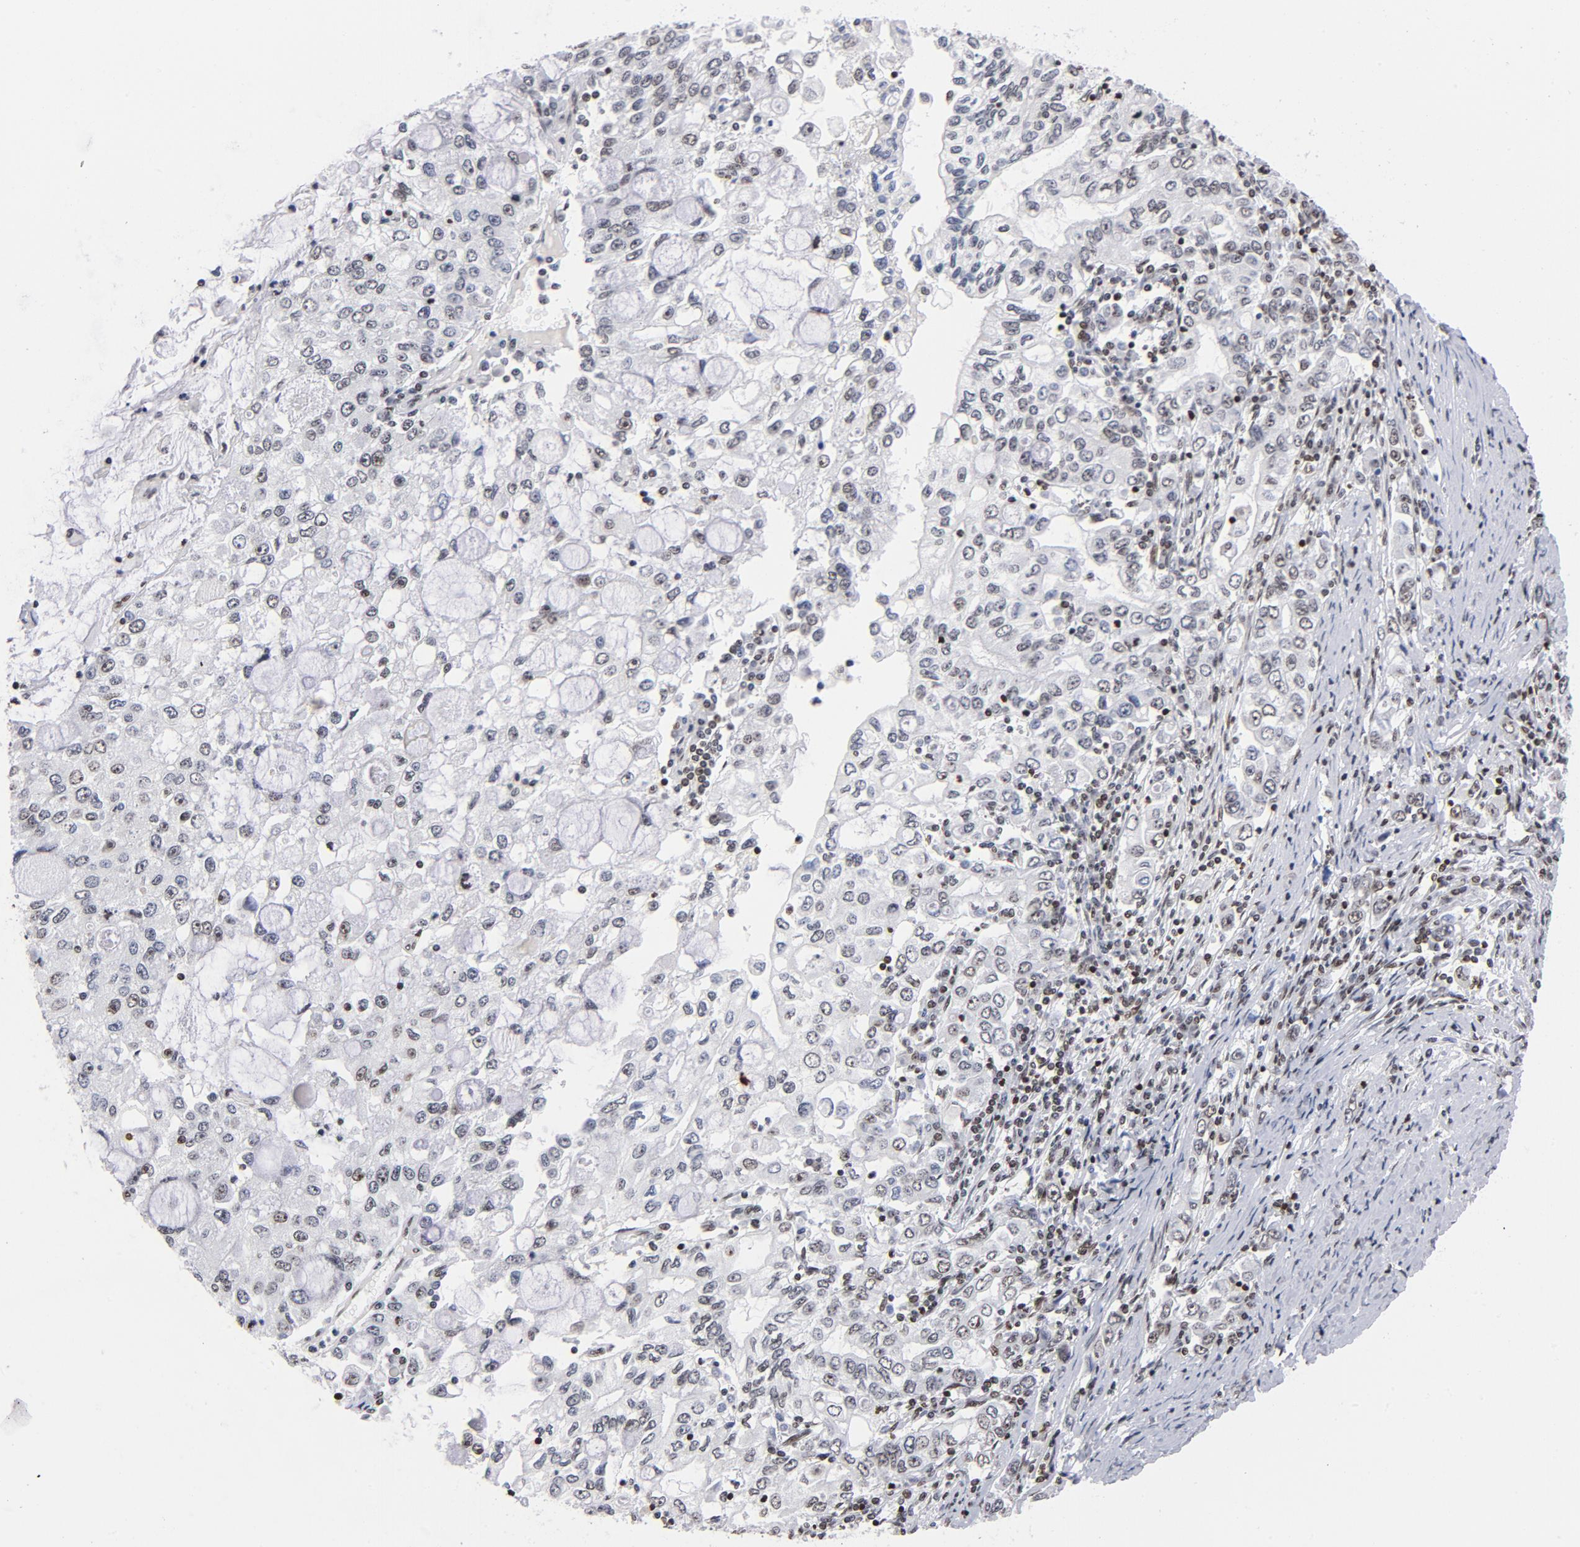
{"staining": {"intensity": "weak", "quantity": "<25%", "location": "nuclear"}, "tissue": "stomach cancer", "cell_type": "Tumor cells", "image_type": "cancer", "snomed": [{"axis": "morphology", "description": "Adenocarcinoma, NOS"}, {"axis": "topography", "description": "Stomach, lower"}], "caption": "The histopathology image shows no staining of tumor cells in stomach cancer.", "gene": "TOP2B", "patient": {"sex": "female", "age": 72}}